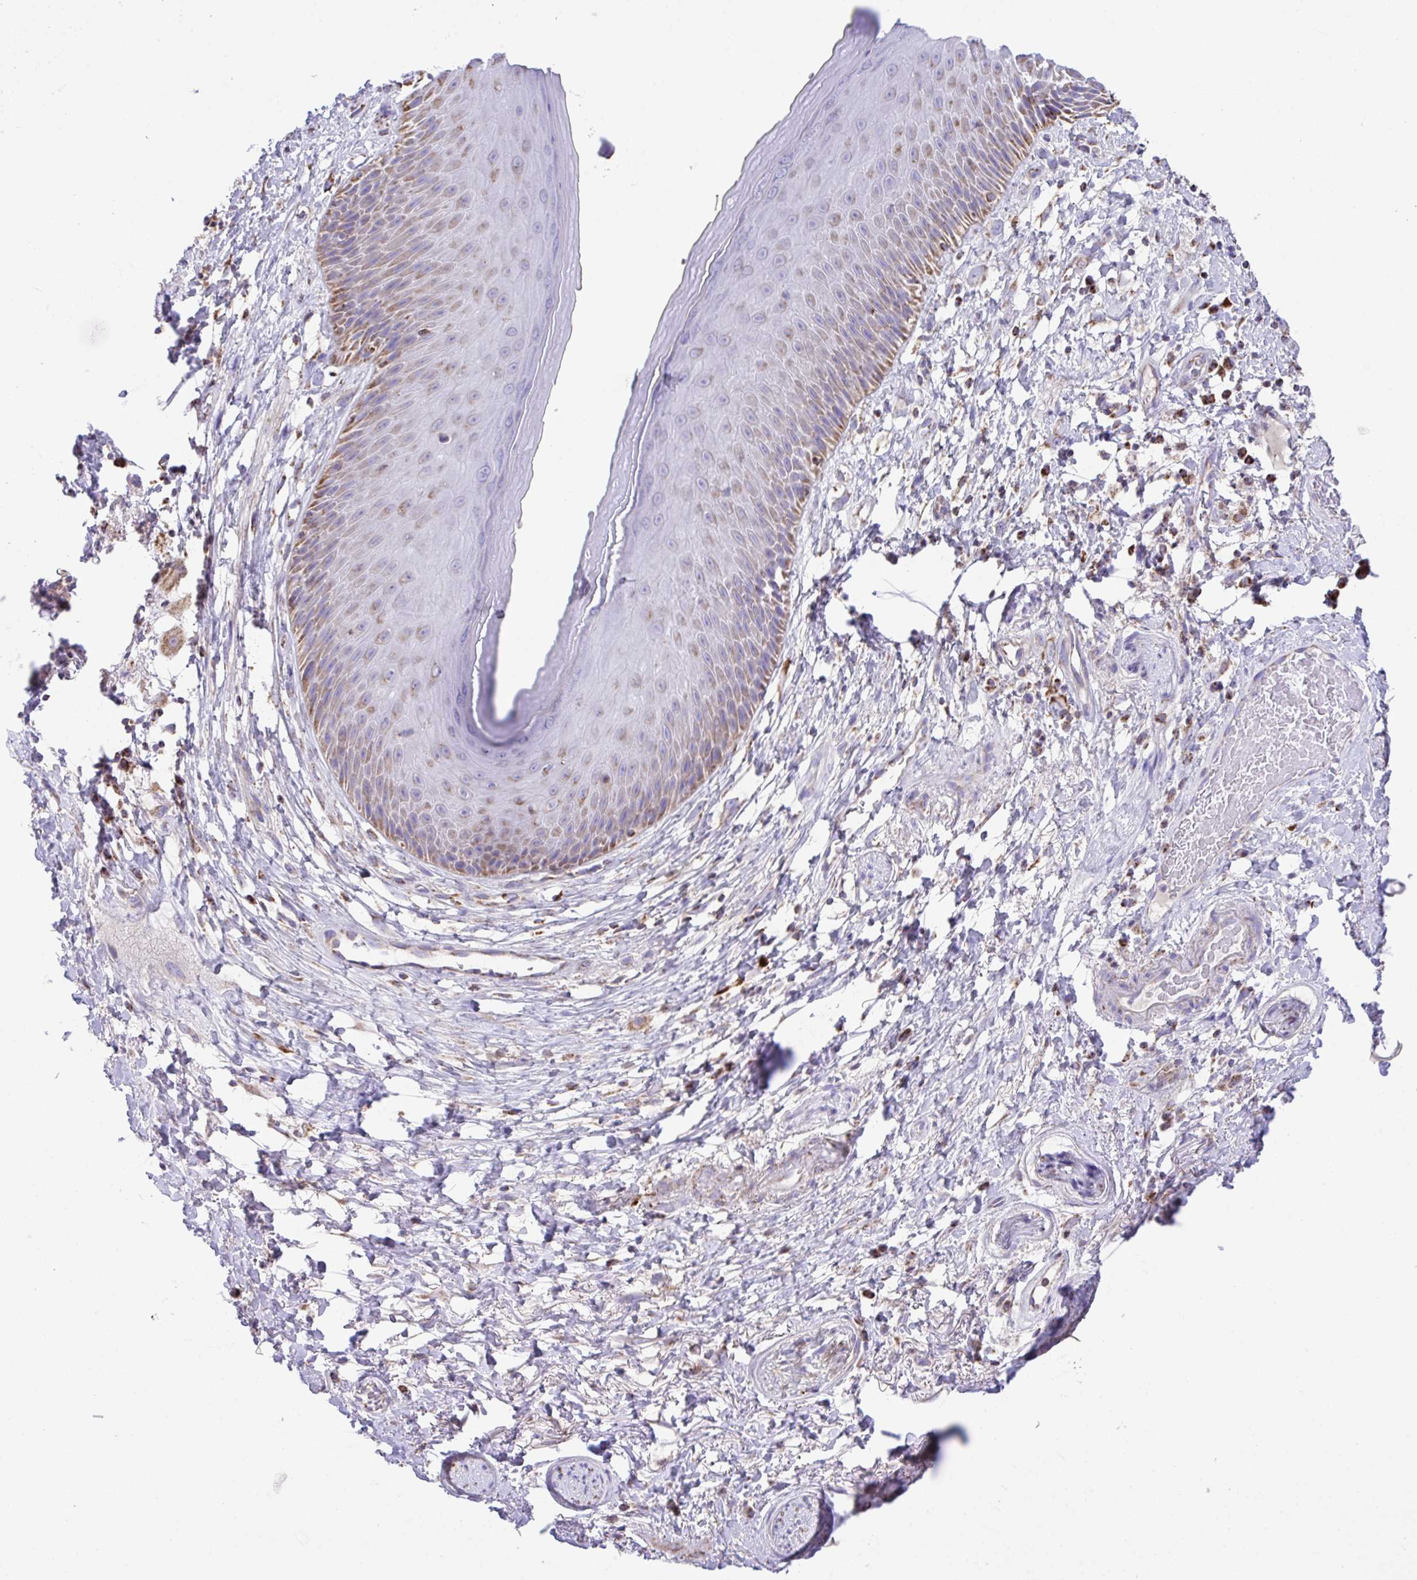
{"staining": {"intensity": "strong", "quantity": "25%-75%", "location": "cytoplasmic/membranous"}, "tissue": "skin", "cell_type": "Epidermal cells", "image_type": "normal", "snomed": [{"axis": "morphology", "description": "Normal tissue, NOS"}, {"axis": "topography", "description": "Anal"}], "caption": "Skin stained with IHC reveals strong cytoplasmic/membranous positivity in approximately 25%-75% of epidermal cells.", "gene": "PCMTD2", "patient": {"sex": "male", "age": 78}}